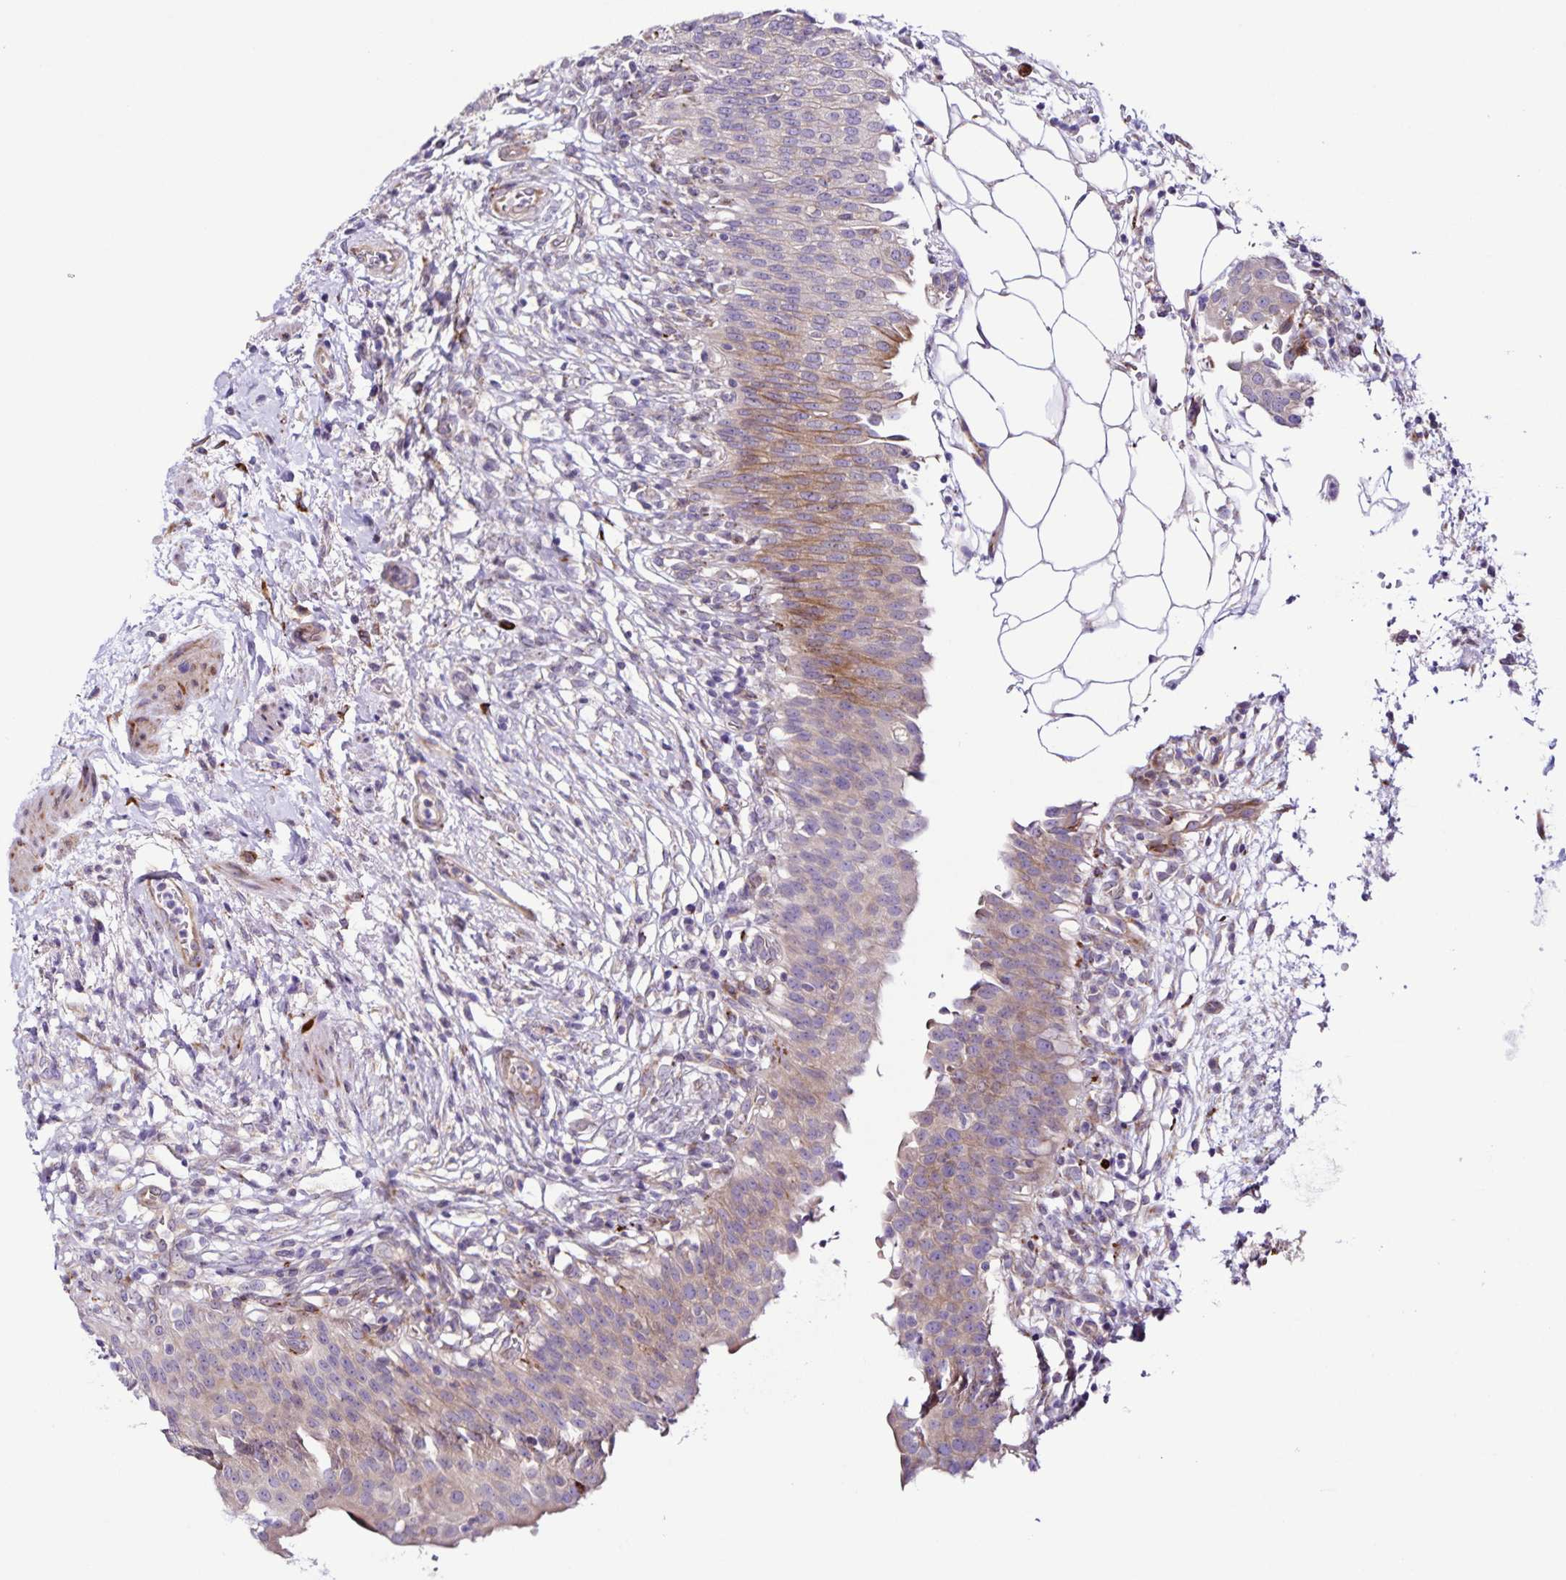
{"staining": {"intensity": "weak", "quantity": "25%-75%", "location": "cytoplasmic/membranous"}, "tissue": "urinary bladder", "cell_type": "Urothelial cells", "image_type": "normal", "snomed": [{"axis": "morphology", "description": "Normal tissue, NOS"}, {"axis": "topography", "description": "Urinary bladder"}, {"axis": "topography", "description": "Peripheral nerve tissue"}], "caption": "A micrograph showing weak cytoplasmic/membranous positivity in approximately 25%-75% of urothelial cells in benign urinary bladder, as visualized by brown immunohistochemical staining.", "gene": "OSBPL5", "patient": {"sex": "female", "age": 60}}